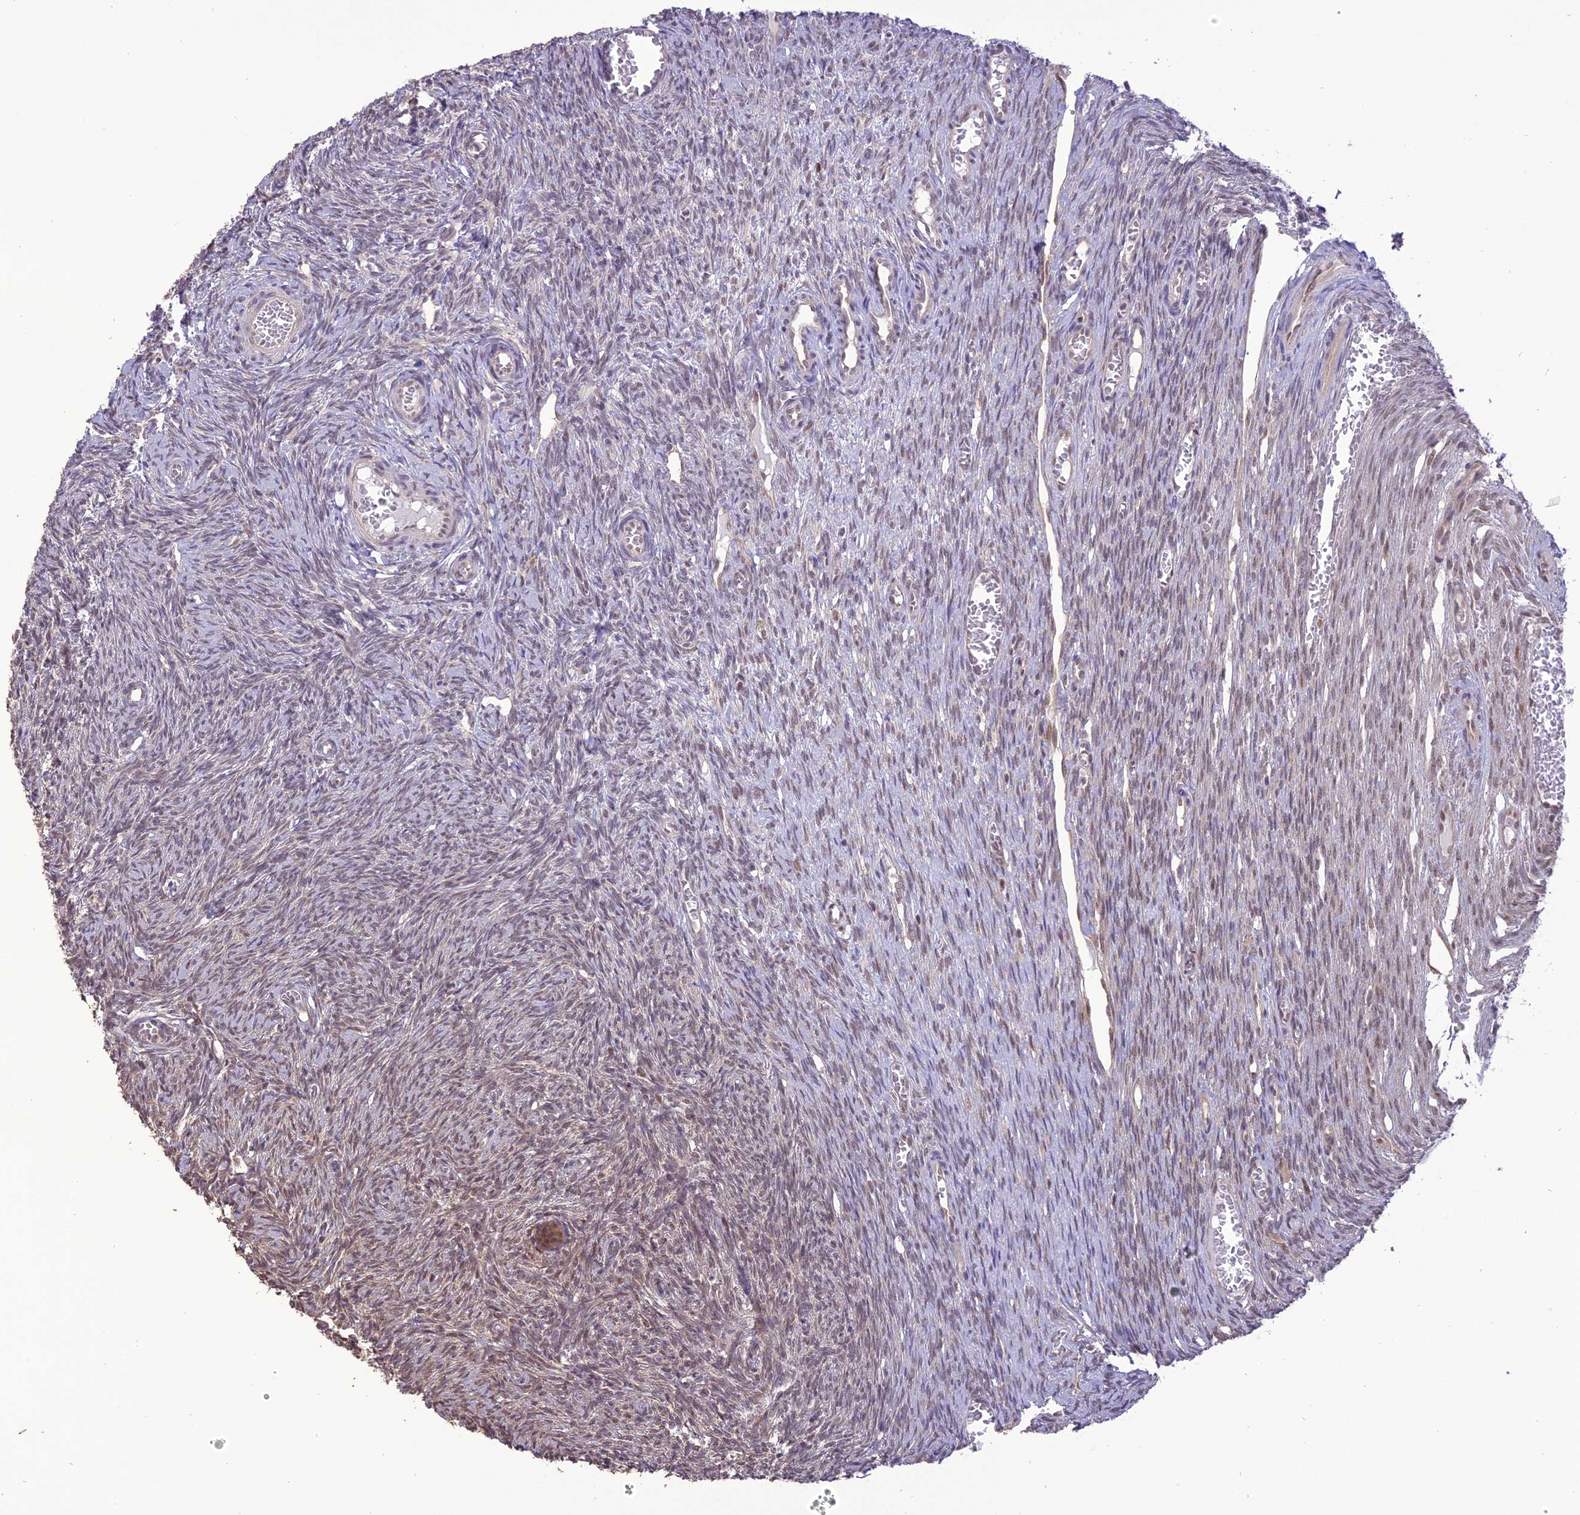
{"staining": {"intensity": "weak", "quantity": "<25%", "location": "nuclear"}, "tissue": "ovary", "cell_type": "Ovarian stroma cells", "image_type": "normal", "snomed": [{"axis": "morphology", "description": "Normal tissue, NOS"}, {"axis": "topography", "description": "Ovary"}], "caption": "Immunohistochemical staining of unremarkable human ovary displays no significant positivity in ovarian stroma cells. (DAB IHC visualized using brightfield microscopy, high magnification).", "gene": "TIGD7", "patient": {"sex": "female", "age": 44}}